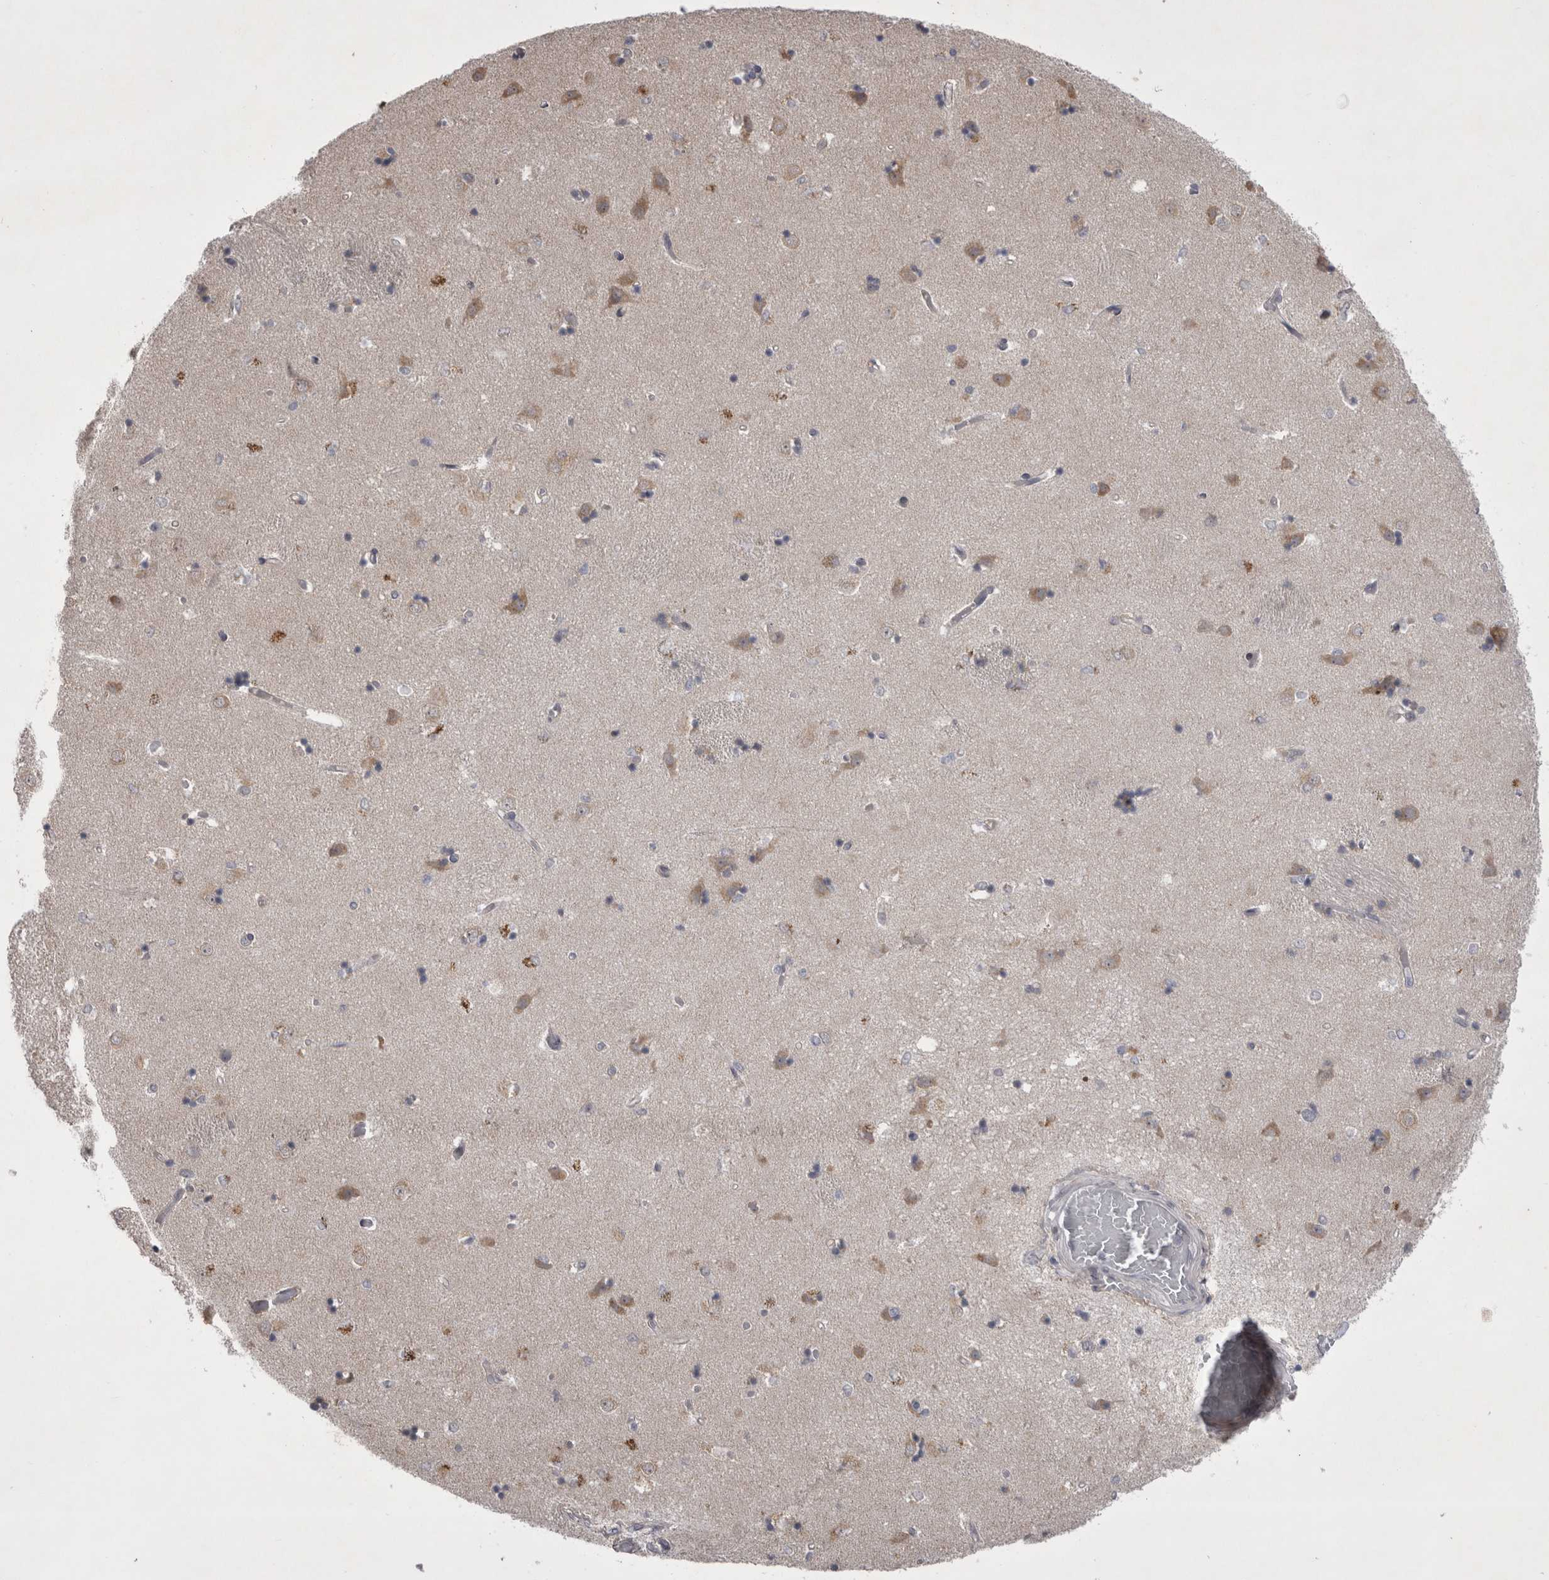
{"staining": {"intensity": "weak", "quantity": "<25%", "location": "cytoplasmic/membranous"}, "tissue": "caudate", "cell_type": "Glial cells", "image_type": "normal", "snomed": [{"axis": "morphology", "description": "Normal tissue, NOS"}, {"axis": "topography", "description": "Lateral ventricle wall"}], "caption": "Human caudate stained for a protein using immunohistochemistry (IHC) displays no expression in glial cells.", "gene": "NENF", "patient": {"sex": "male", "age": 45}}